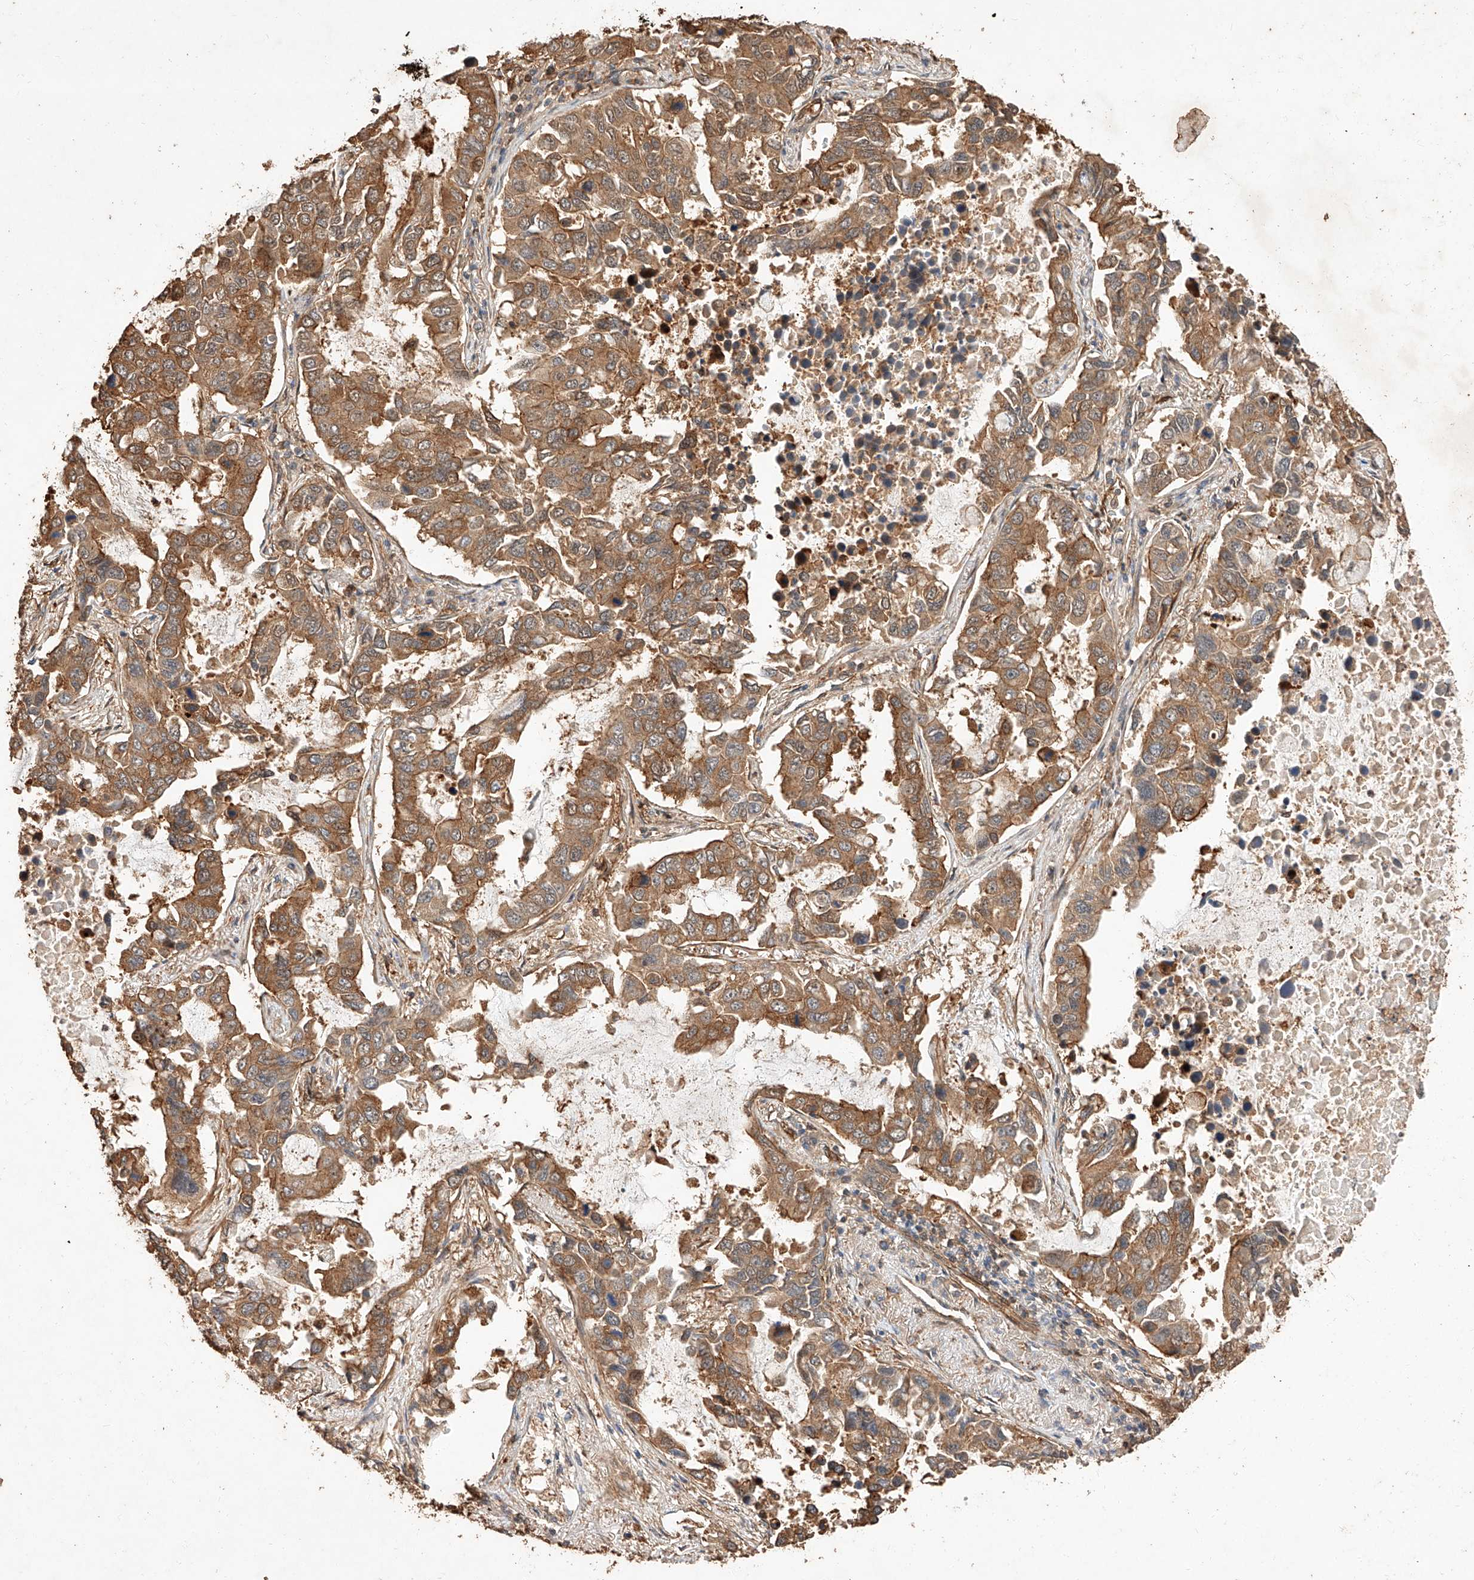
{"staining": {"intensity": "moderate", "quantity": ">75%", "location": "cytoplasmic/membranous"}, "tissue": "lung cancer", "cell_type": "Tumor cells", "image_type": "cancer", "snomed": [{"axis": "morphology", "description": "Adenocarcinoma, NOS"}, {"axis": "topography", "description": "Lung"}], "caption": "Approximately >75% of tumor cells in lung adenocarcinoma reveal moderate cytoplasmic/membranous protein positivity as visualized by brown immunohistochemical staining.", "gene": "GHDC", "patient": {"sex": "male", "age": 64}}